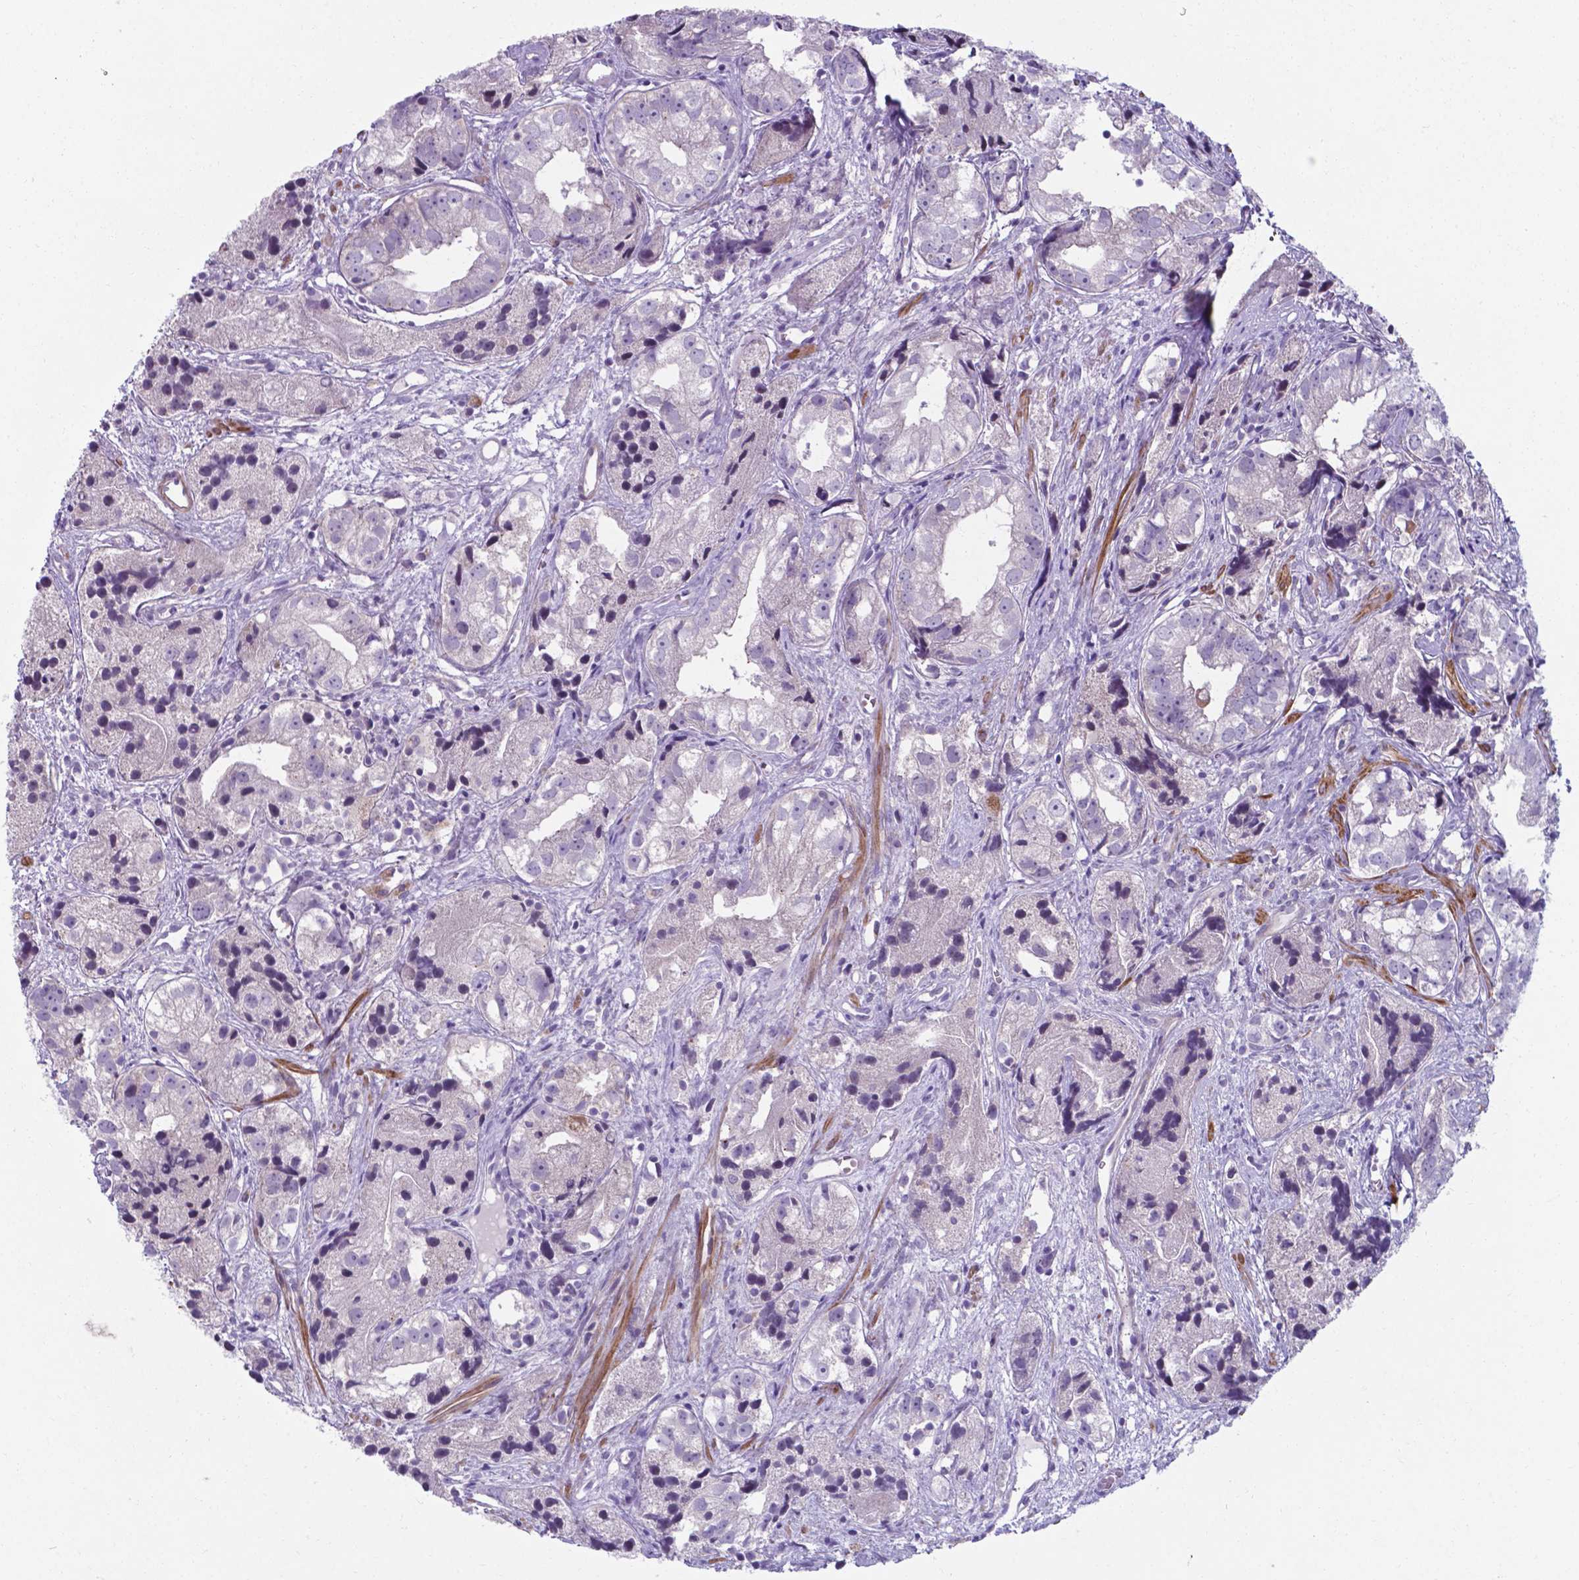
{"staining": {"intensity": "negative", "quantity": "none", "location": "none"}, "tissue": "prostate cancer", "cell_type": "Tumor cells", "image_type": "cancer", "snomed": [{"axis": "morphology", "description": "Adenocarcinoma, High grade"}, {"axis": "topography", "description": "Prostate"}], "caption": "IHC image of prostate cancer (high-grade adenocarcinoma) stained for a protein (brown), which shows no expression in tumor cells.", "gene": "AP5B1", "patient": {"sex": "male", "age": 68}}